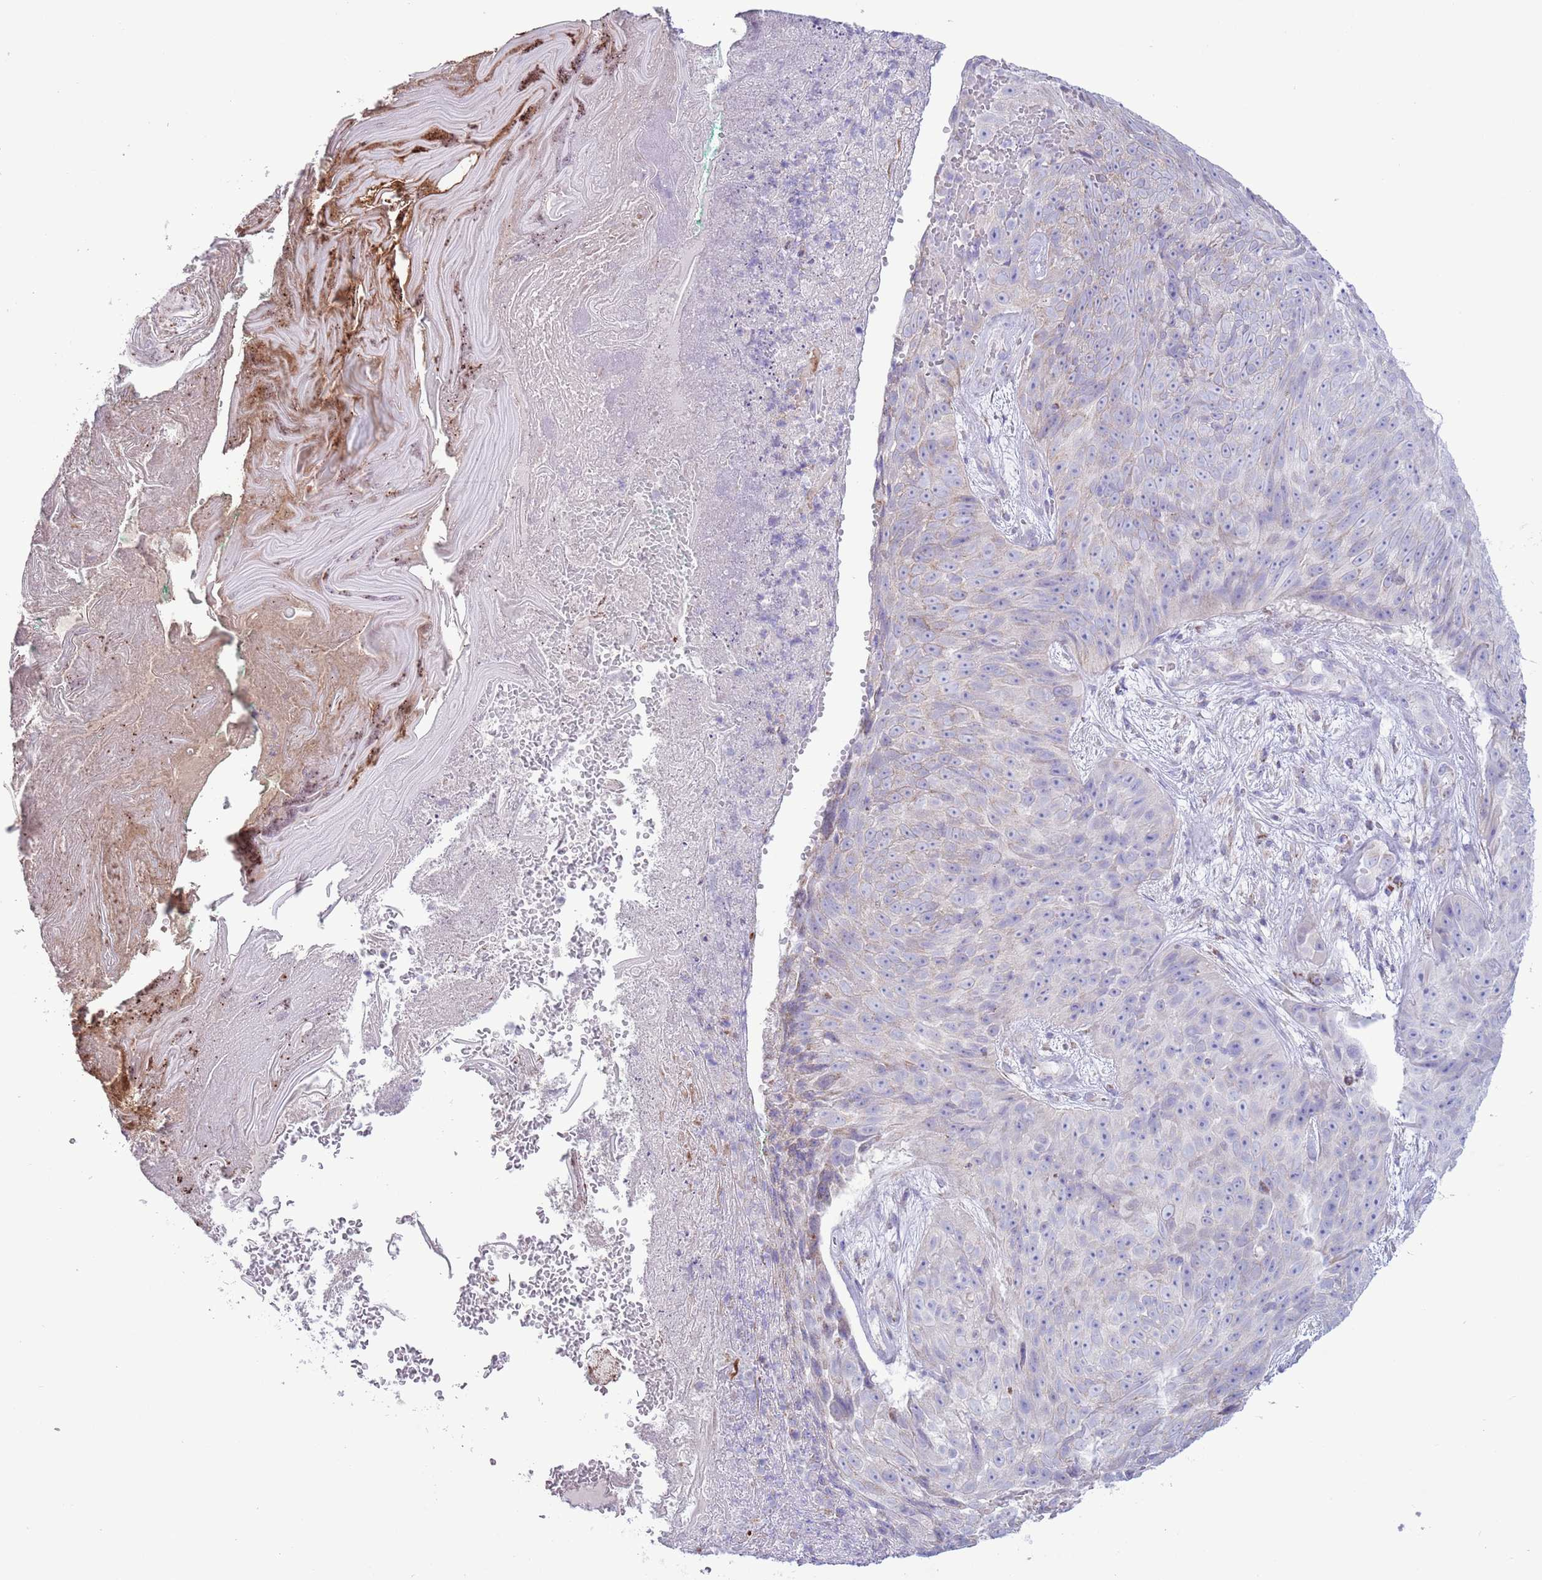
{"staining": {"intensity": "negative", "quantity": "none", "location": "none"}, "tissue": "skin cancer", "cell_type": "Tumor cells", "image_type": "cancer", "snomed": [{"axis": "morphology", "description": "Squamous cell carcinoma, NOS"}, {"axis": "topography", "description": "Skin"}], "caption": "DAB (3,3'-diaminobenzidine) immunohistochemical staining of skin cancer (squamous cell carcinoma) demonstrates no significant positivity in tumor cells. (Brightfield microscopy of DAB IHC at high magnification).", "gene": "ATP6V1B1", "patient": {"sex": "female", "age": 87}}